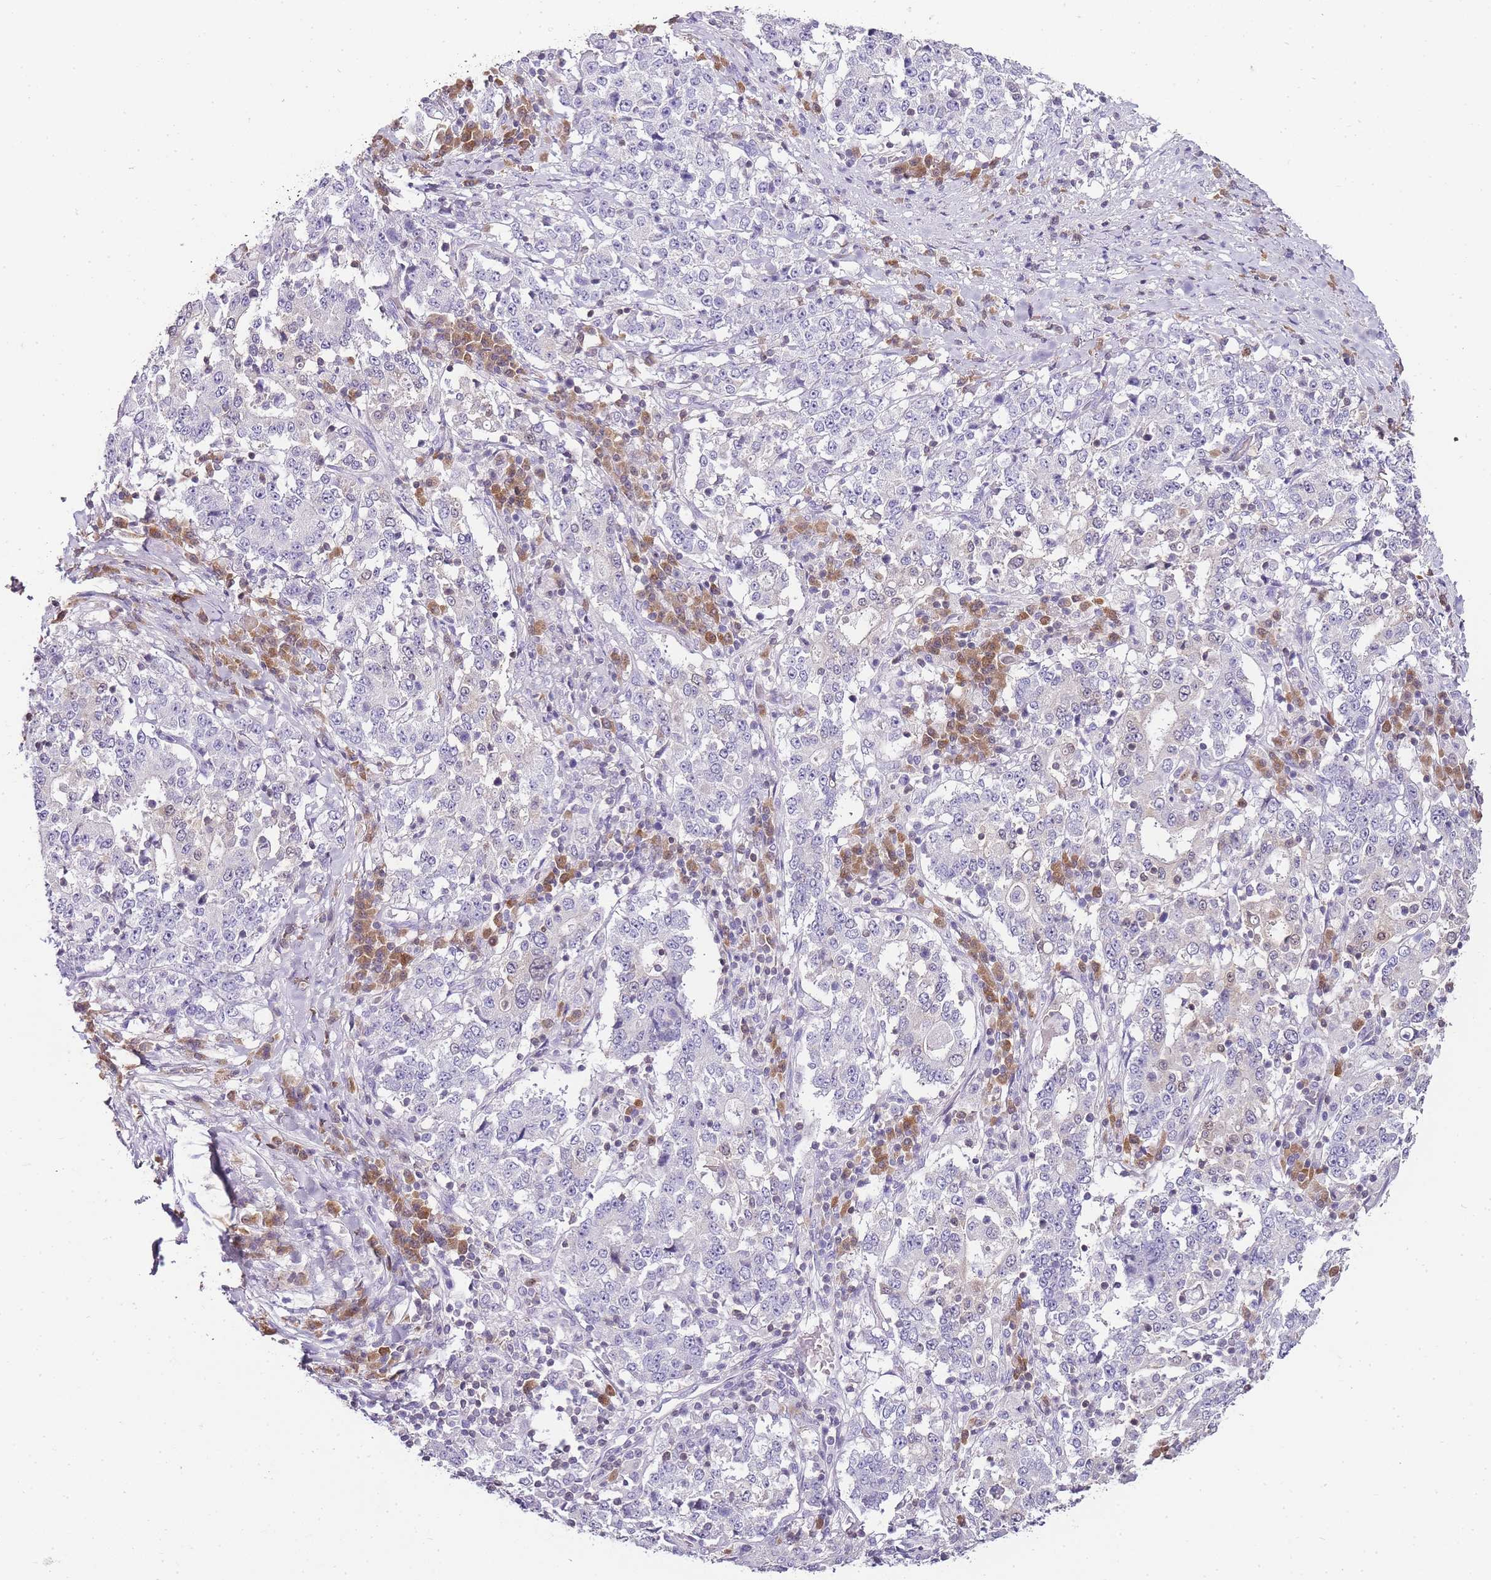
{"staining": {"intensity": "negative", "quantity": "none", "location": "none"}, "tissue": "stomach cancer", "cell_type": "Tumor cells", "image_type": "cancer", "snomed": [{"axis": "morphology", "description": "Adenocarcinoma, NOS"}, {"axis": "topography", "description": "Stomach"}], "caption": "Tumor cells are negative for brown protein staining in stomach adenocarcinoma.", "gene": "ZBP1", "patient": {"sex": "male", "age": 59}}